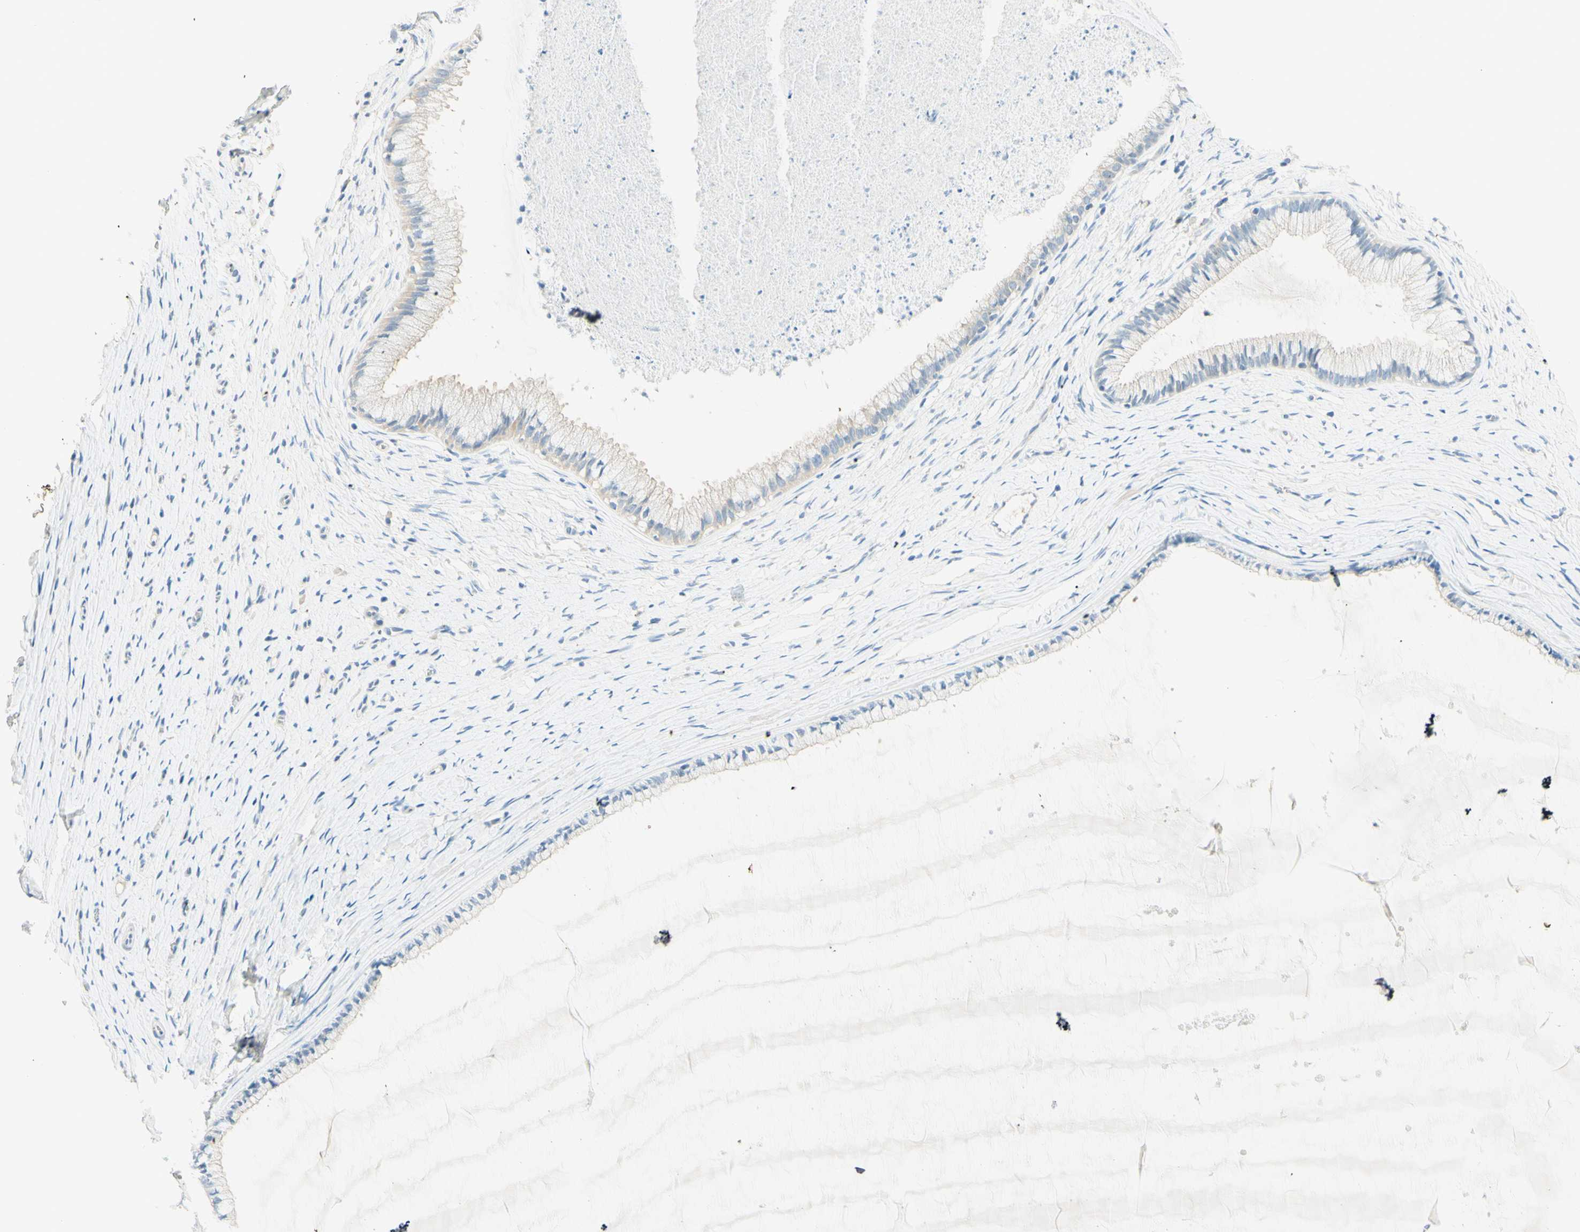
{"staining": {"intensity": "negative", "quantity": "none", "location": "none"}, "tissue": "cervix", "cell_type": "Glandular cells", "image_type": "normal", "snomed": [{"axis": "morphology", "description": "Normal tissue, NOS"}, {"axis": "topography", "description": "Cervix"}], "caption": "DAB (3,3'-diaminobenzidine) immunohistochemical staining of unremarkable human cervix demonstrates no significant expression in glandular cells.", "gene": "TMEM132D", "patient": {"sex": "female", "age": 39}}